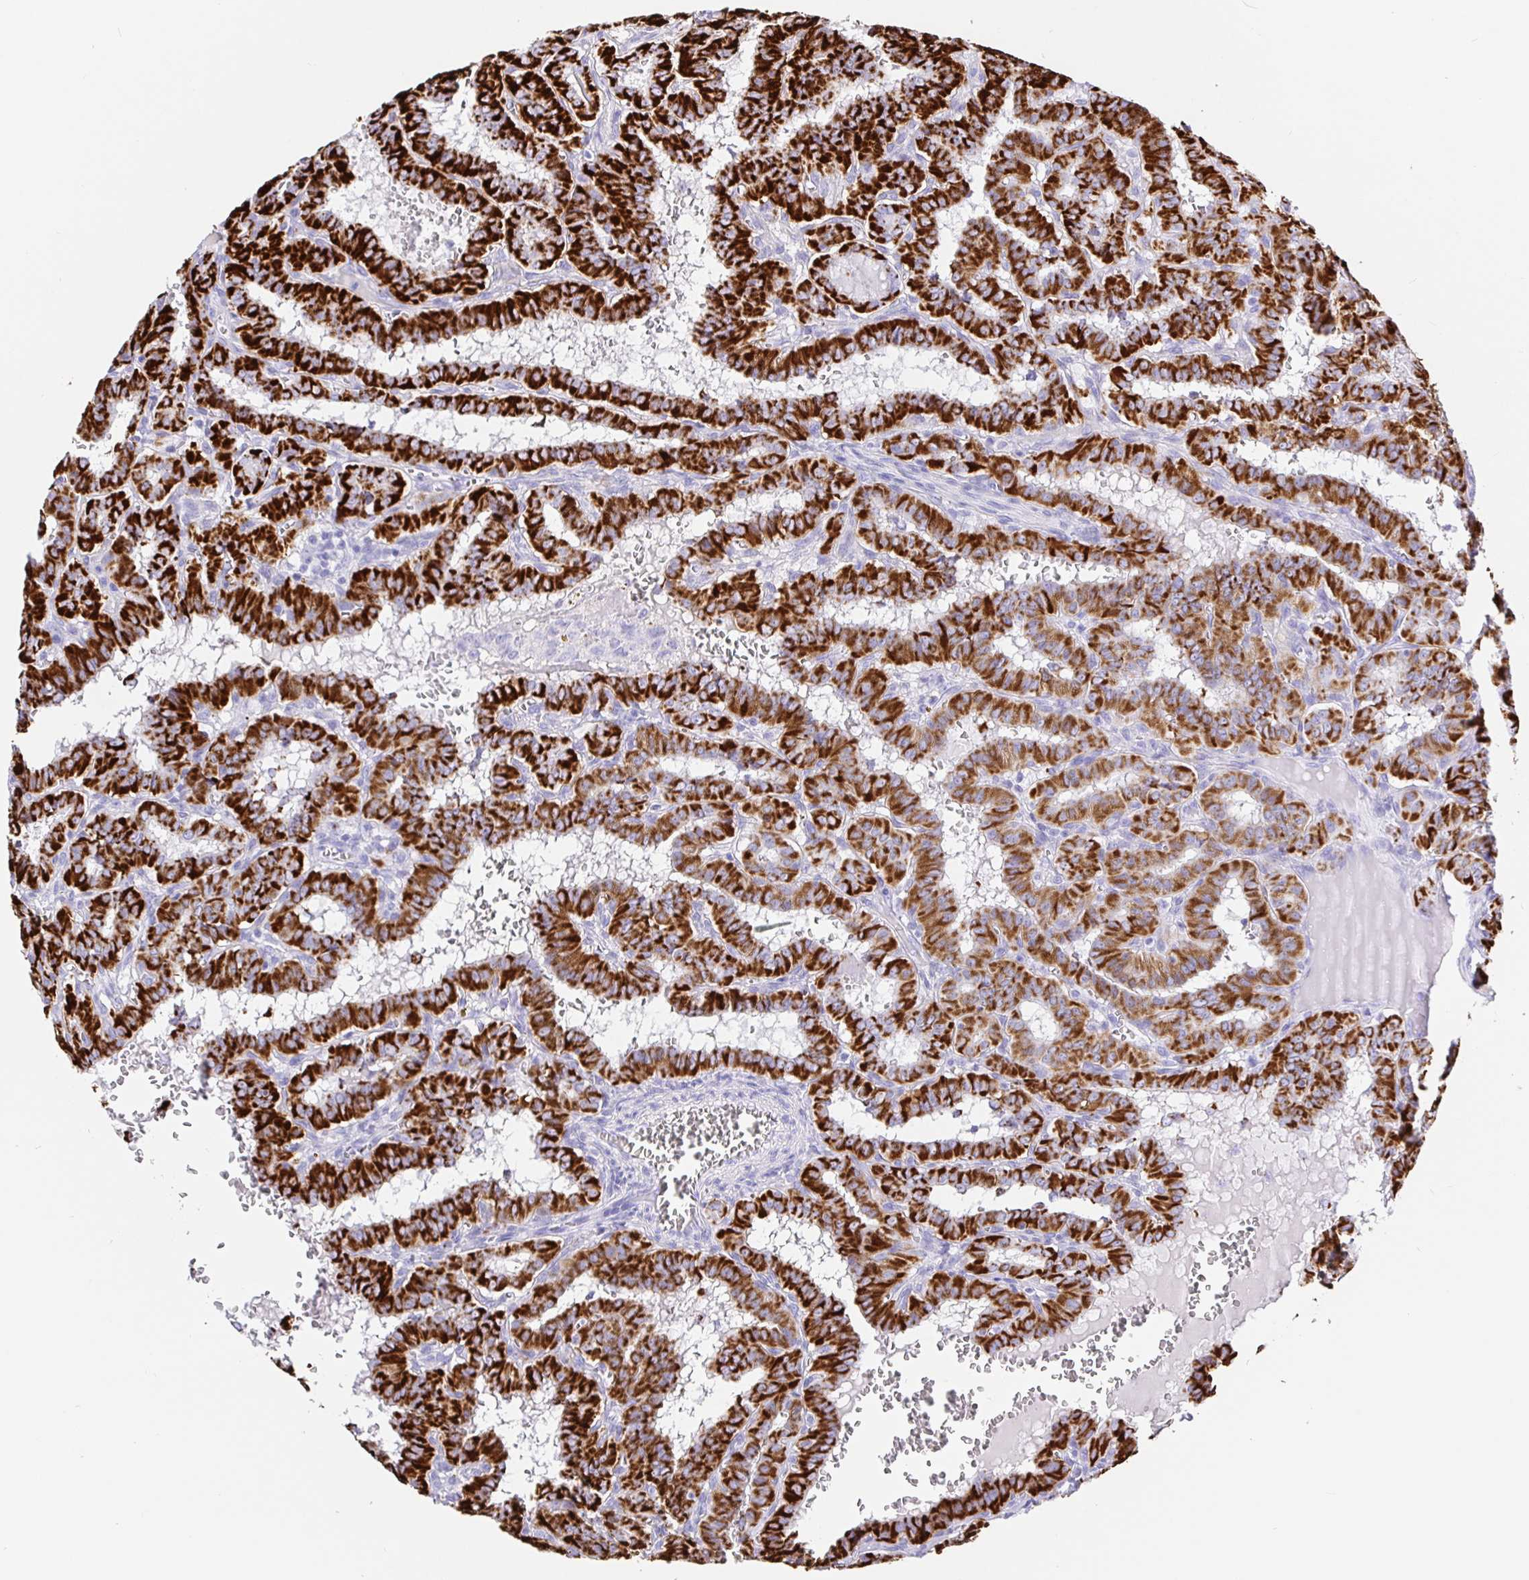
{"staining": {"intensity": "strong", "quantity": ">75%", "location": "cytoplasmic/membranous"}, "tissue": "thyroid cancer", "cell_type": "Tumor cells", "image_type": "cancer", "snomed": [{"axis": "morphology", "description": "Papillary adenocarcinoma, NOS"}, {"axis": "topography", "description": "Thyroid gland"}], "caption": "Immunohistochemical staining of thyroid cancer shows strong cytoplasmic/membranous protein expression in about >75% of tumor cells. (DAB (3,3'-diaminobenzidine) IHC with brightfield microscopy, high magnification).", "gene": "MAOA", "patient": {"sex": "female", "age": 21}}